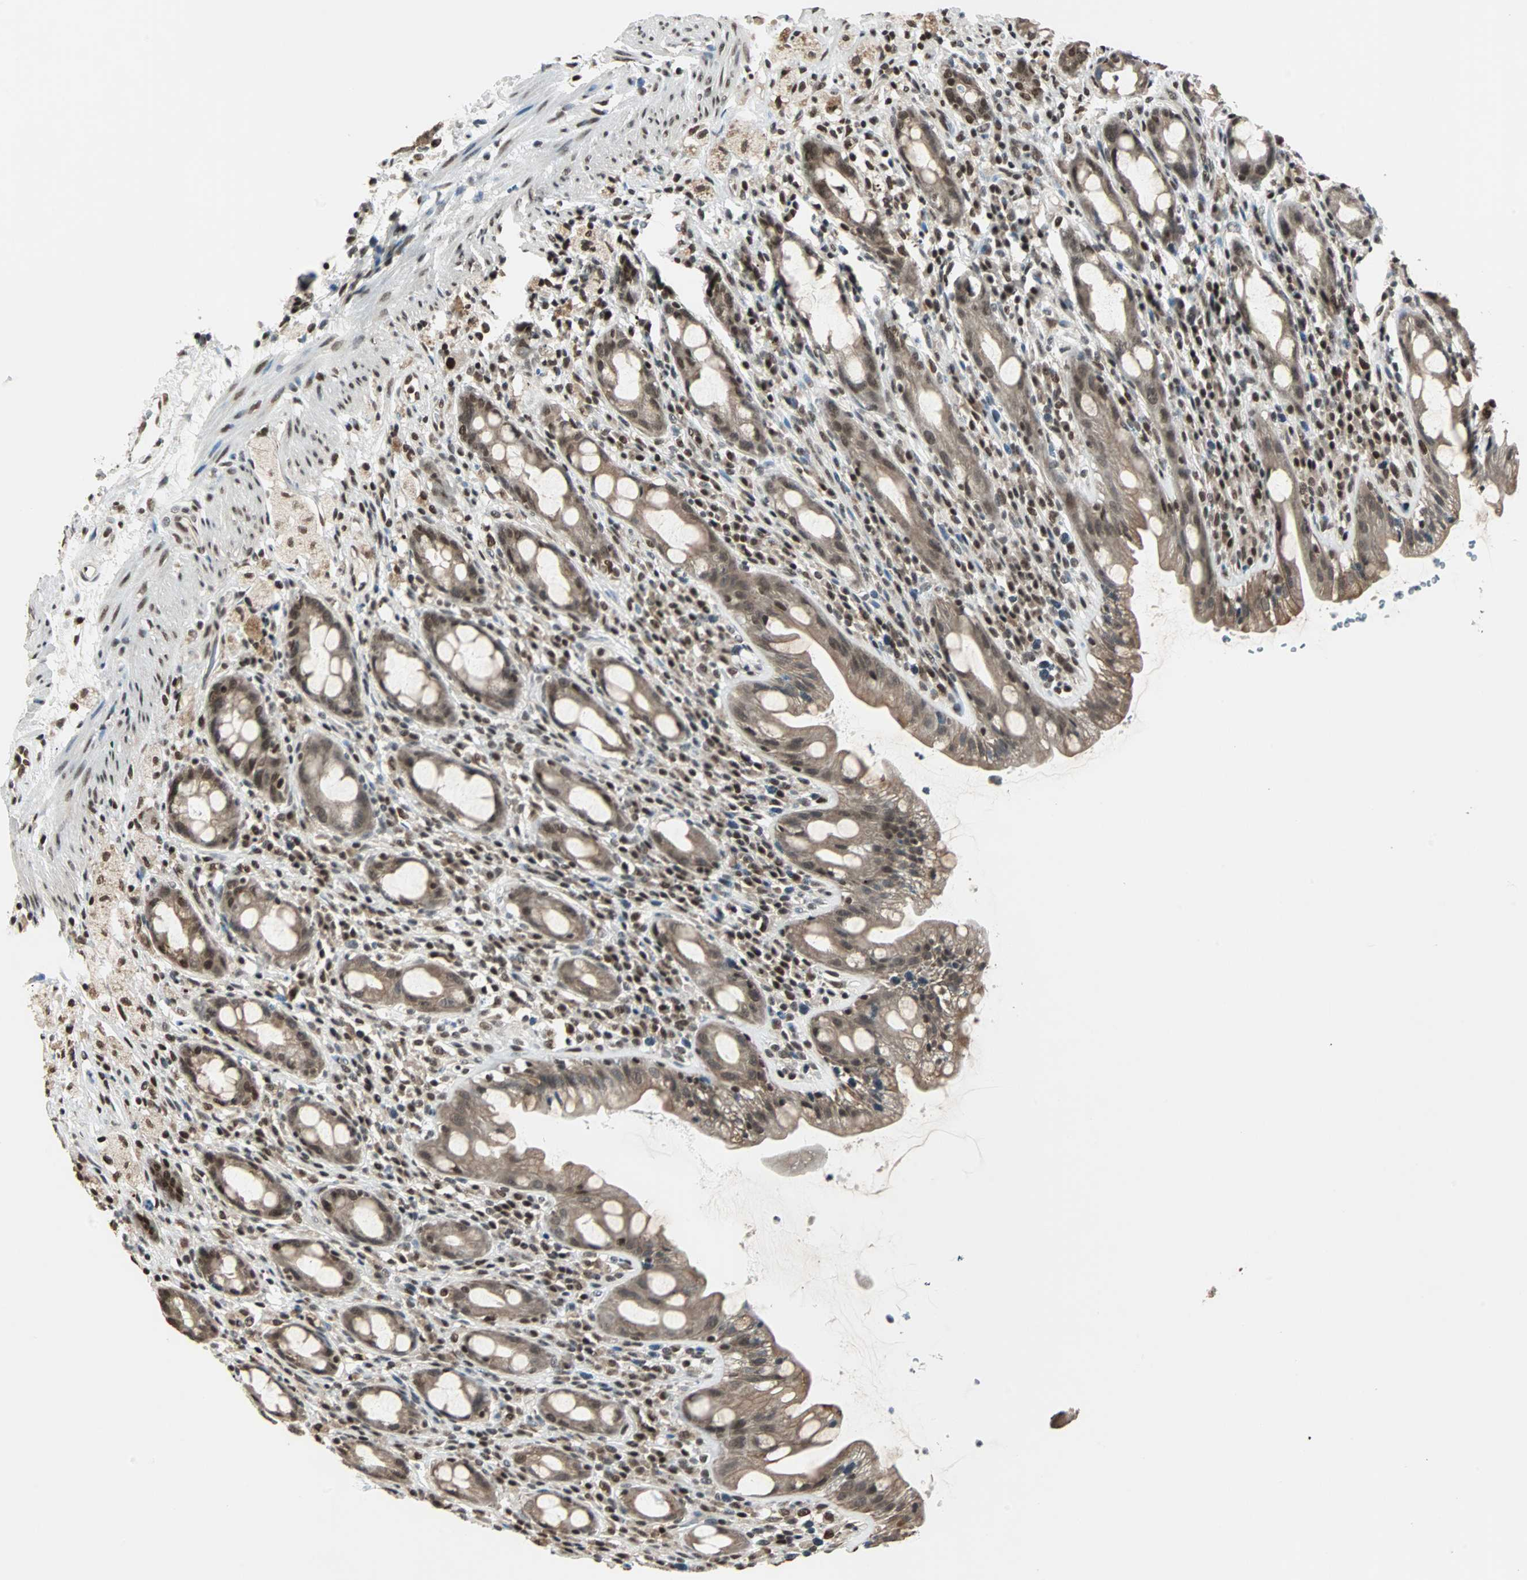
{"staining": {"intensity": "weak", "quantity": ">75%", "location": "cytoplasmic/membranous,nuclear"}, "tissue": "rectum", "cell_type": "Glandular cells", "image_type": "normal", "snomed": [{"axis": "morphology", "description": "Normal tissue, NOS"}, {"axis": "topography", "description": "Rectum"}], "caption": "Immunohistochemistry (IHC) staining of normal rectum, which exhibits low levels of weak cytoplasmic/membranous,nuclear staining in approximately >75% of glandular cells indicating weak cytoplasmic/membranous,nuclear protein expression. The staining was performed using DAB (3,3'-diaminobenzidine) (brown) for protein detection and nuclei were counterstained in hematoxylin (blue).", "gene": "TERF2IP", "patient": {"sex": "male", "age": 44}}